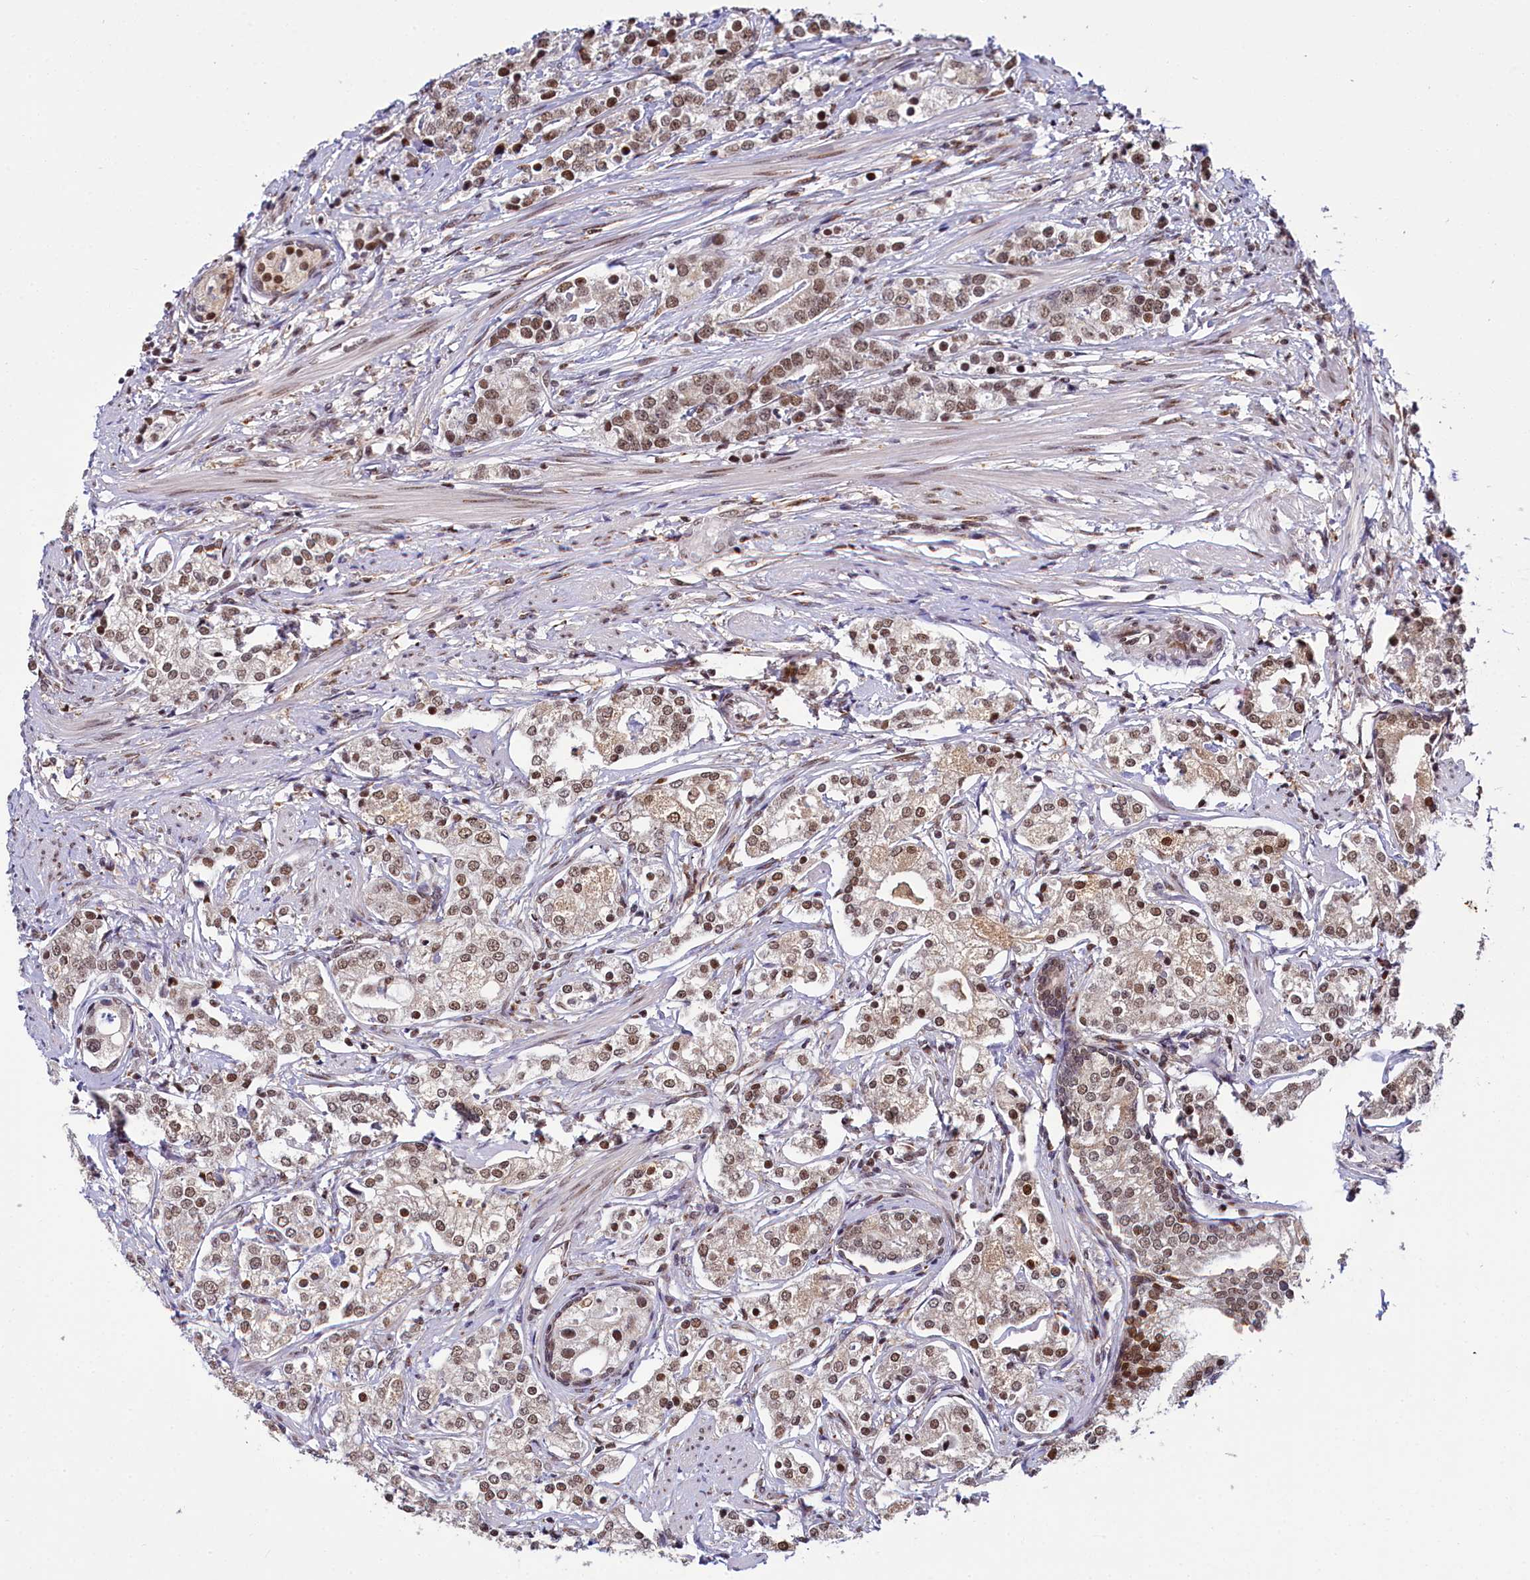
{"staining": {"intensity": "moderate", "quantity": ">75%", "location": "nuclear"}, "tissue": "prostate cancer", "cell_type": "Tumor cells", "image_type": "cancer", "snomed": [{"axis": "morphology", "description": "Adenocarcinoma, High grade"}, {"axis": "topography", "description": "Prostate"}], "caption": "Immunohistochemistry (DAB) staining of human prostate cancer shows moderate nuclear protein positivity in approximately >75% of tumor cells.", "gene": "PPHLN1", "patient": {"sex": "male", "age": 69}}